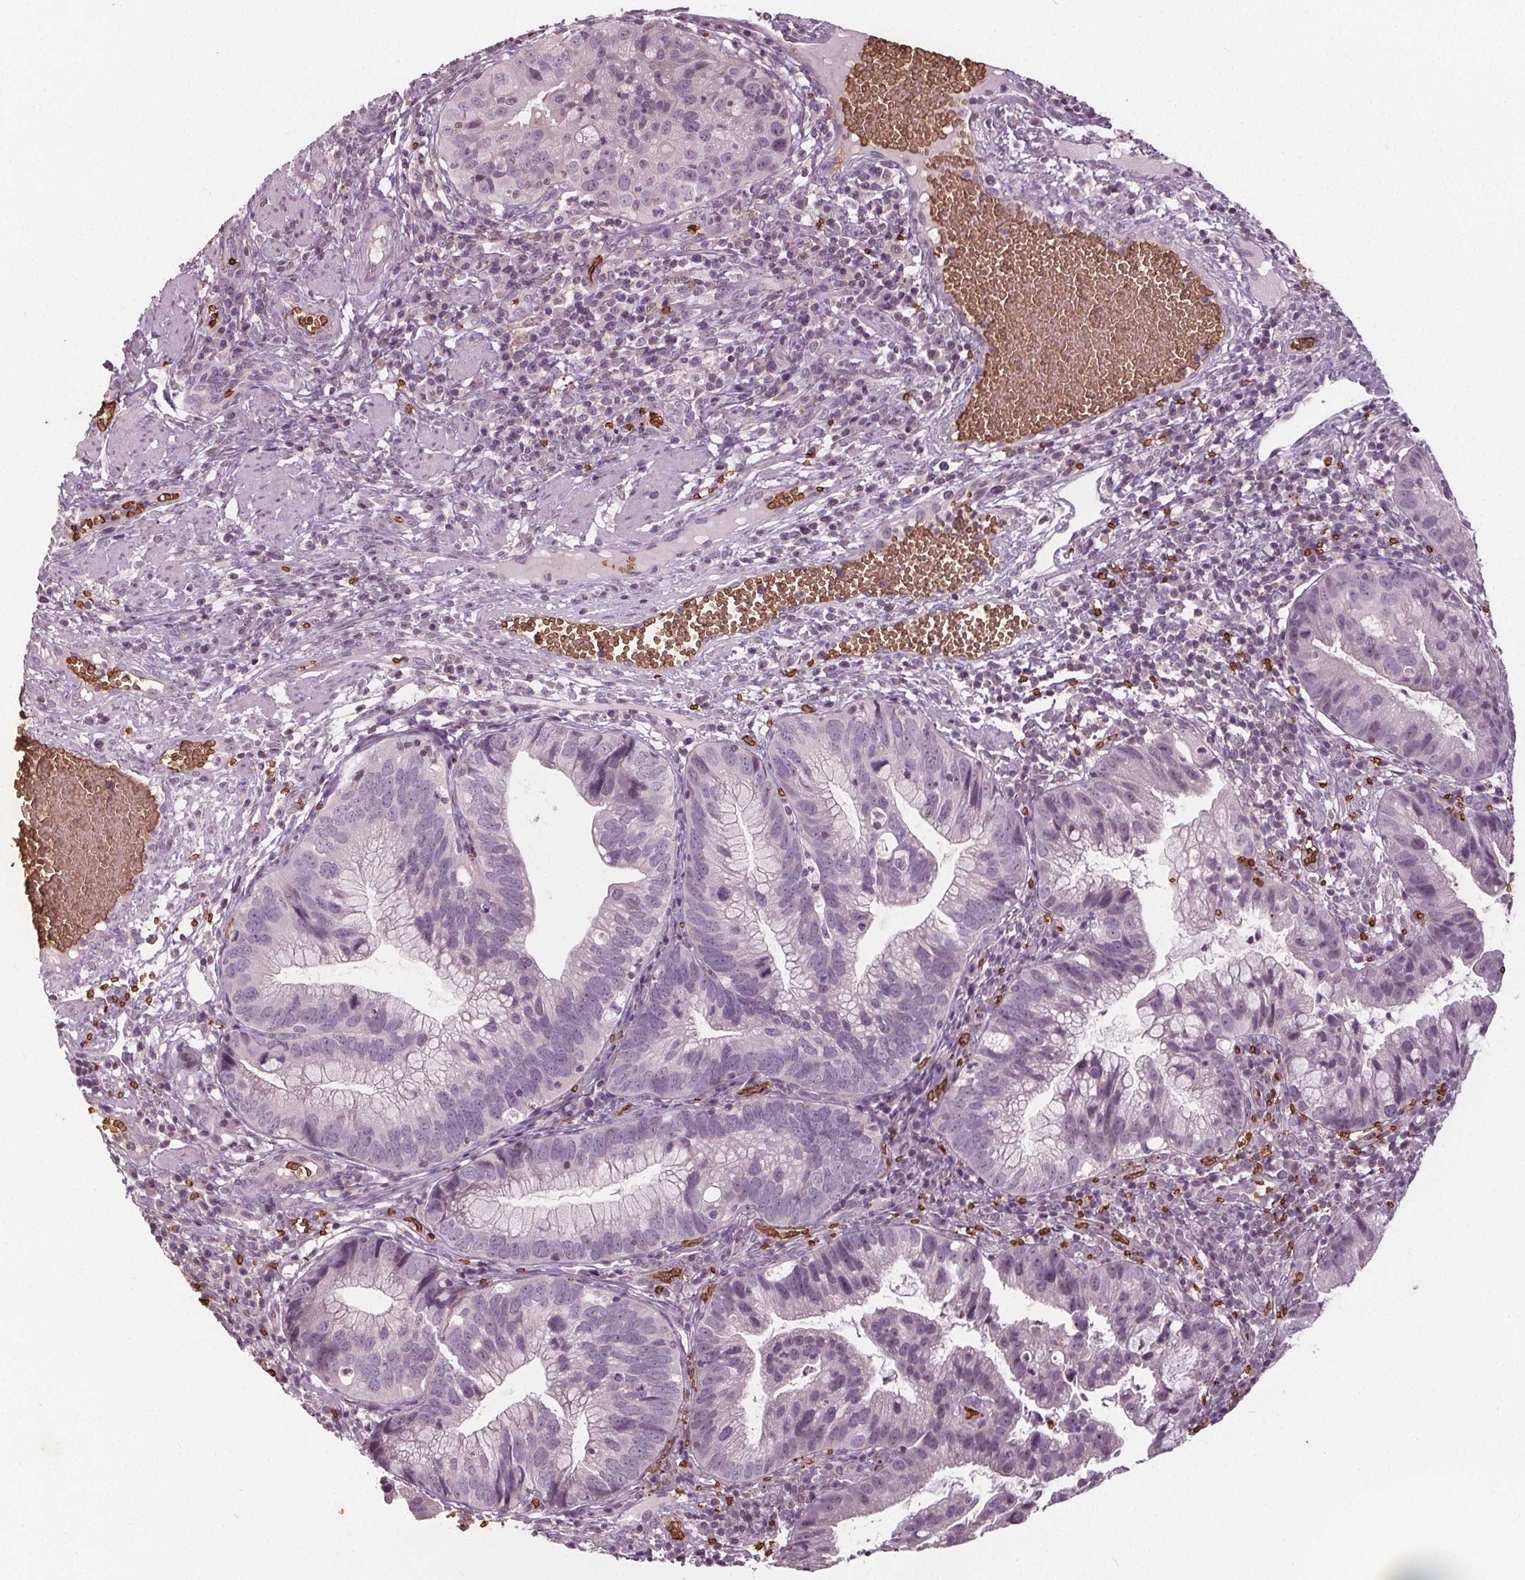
{"staining": {"intensity": "negative", "quantity": "none", "location": "none"}, "tissue": "cervical cancer", "cell_type": "Tumor cells", "image_type": "cancer", "snomed": [{"axis": "morphology", "description": "Adenocarcinoma, NOS"}, {"axis": "topography", "description": "Cervix"}], "caption": "The immunohistochemistry (IHC) histopathology image has no significant expression in tumor cells of cervical adenocarcinoma tissue. (DAB (3,3'-diaminobenzidine) immunohistochemistry (IHC) with hematoxylin counter stain).", "gene": "SLC4A1", "patient": {"sex": "female", "age": 34}}